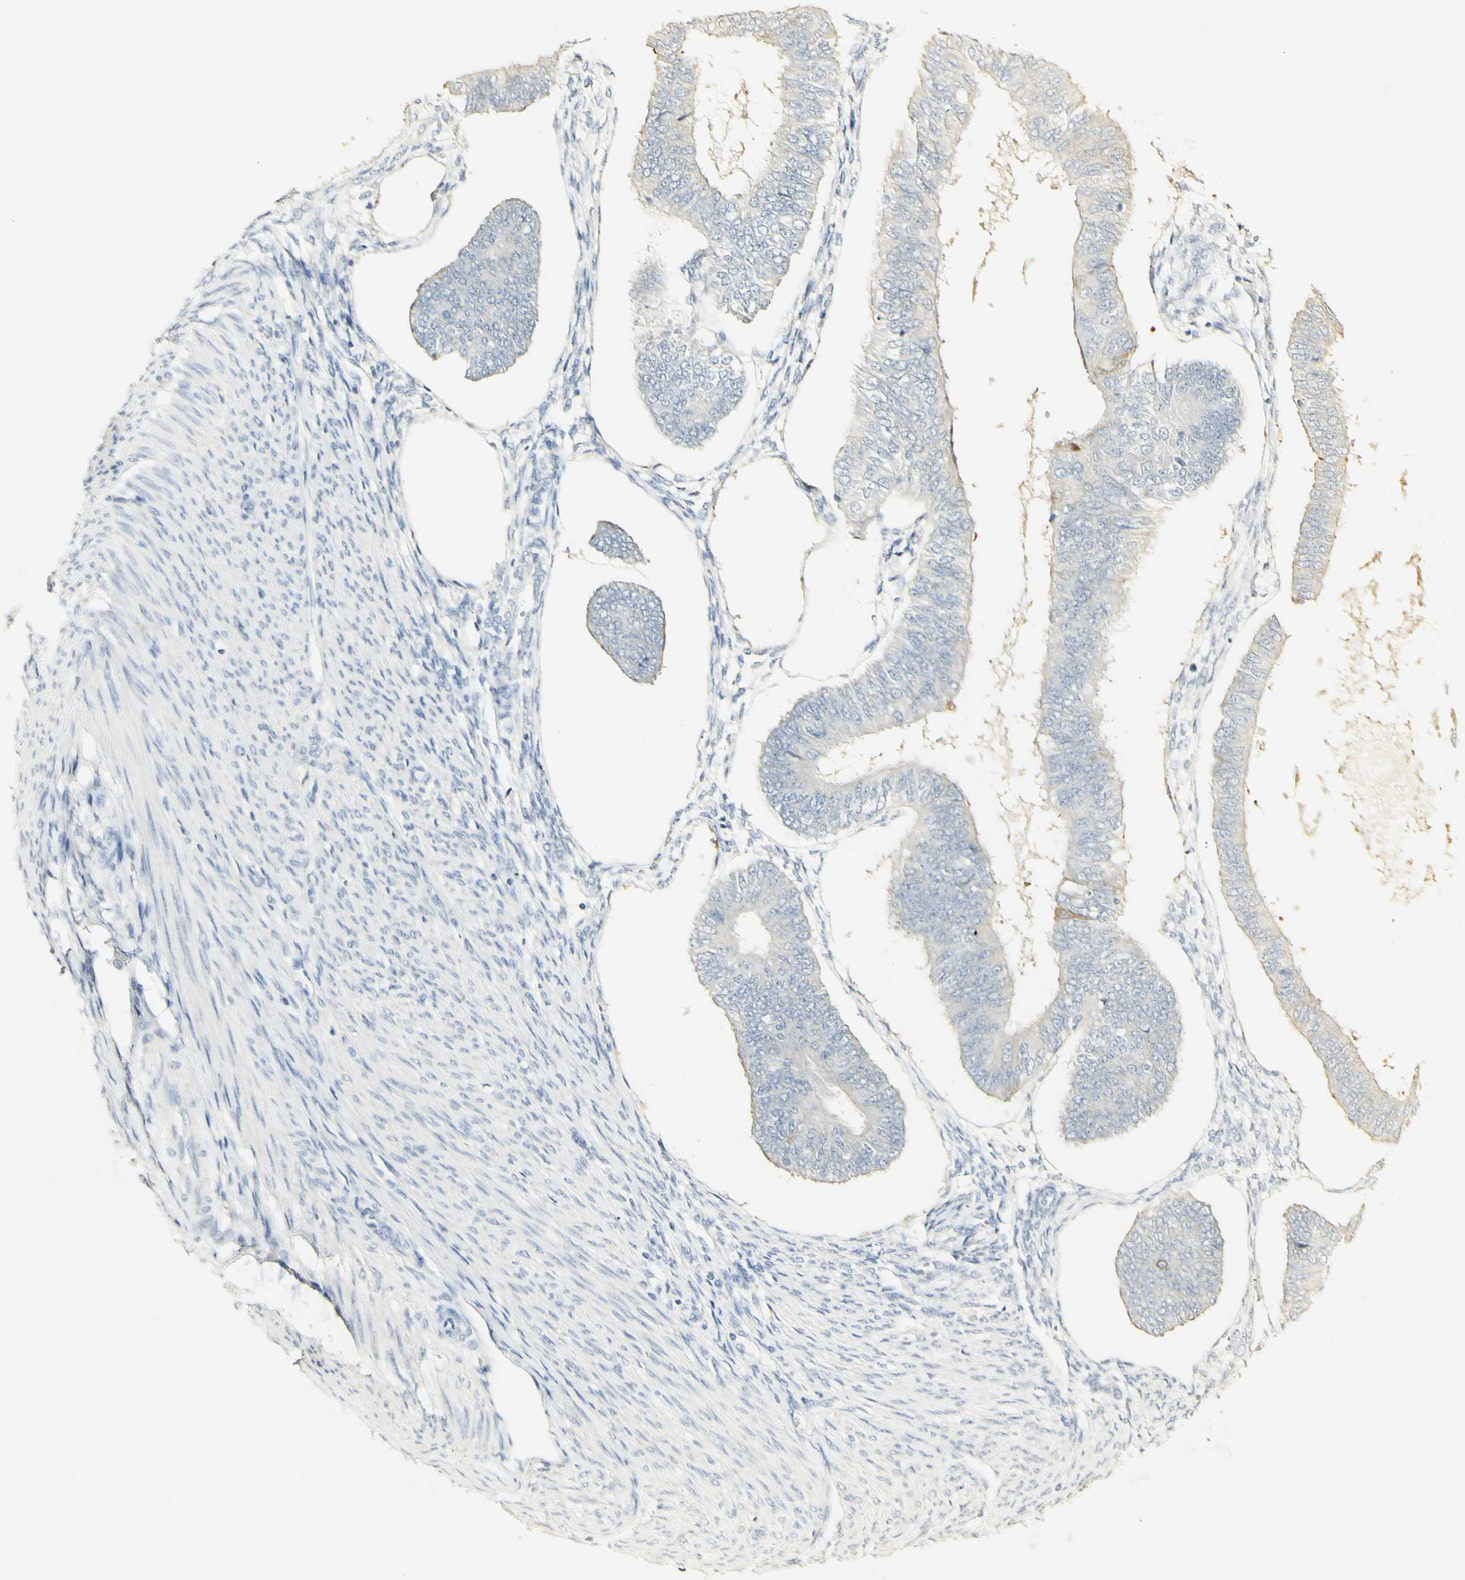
{"staining": {"intensity": "negative", "quantity": "none", "location": "none"}, "tissue": "endometrial cancer", "cell_type": "Tumor cells", "image_type": "cancer", "snomed": [{"axis": "morphology", "description": "Adenocarcinoma, NOS"}, {"axis": "topography", "description": "Endometrium"}], "caption": "A photomicrograph of human endometrial cancer (adenocarcinoma) is negative for staining in tumor cells. (DAB (3,3'-diaminobenzidine) immunohistochemistry (IHC) with hematoxylin counter stain).", "gene": "FMO3", "patient": {"sex": "female", "age": 58}}